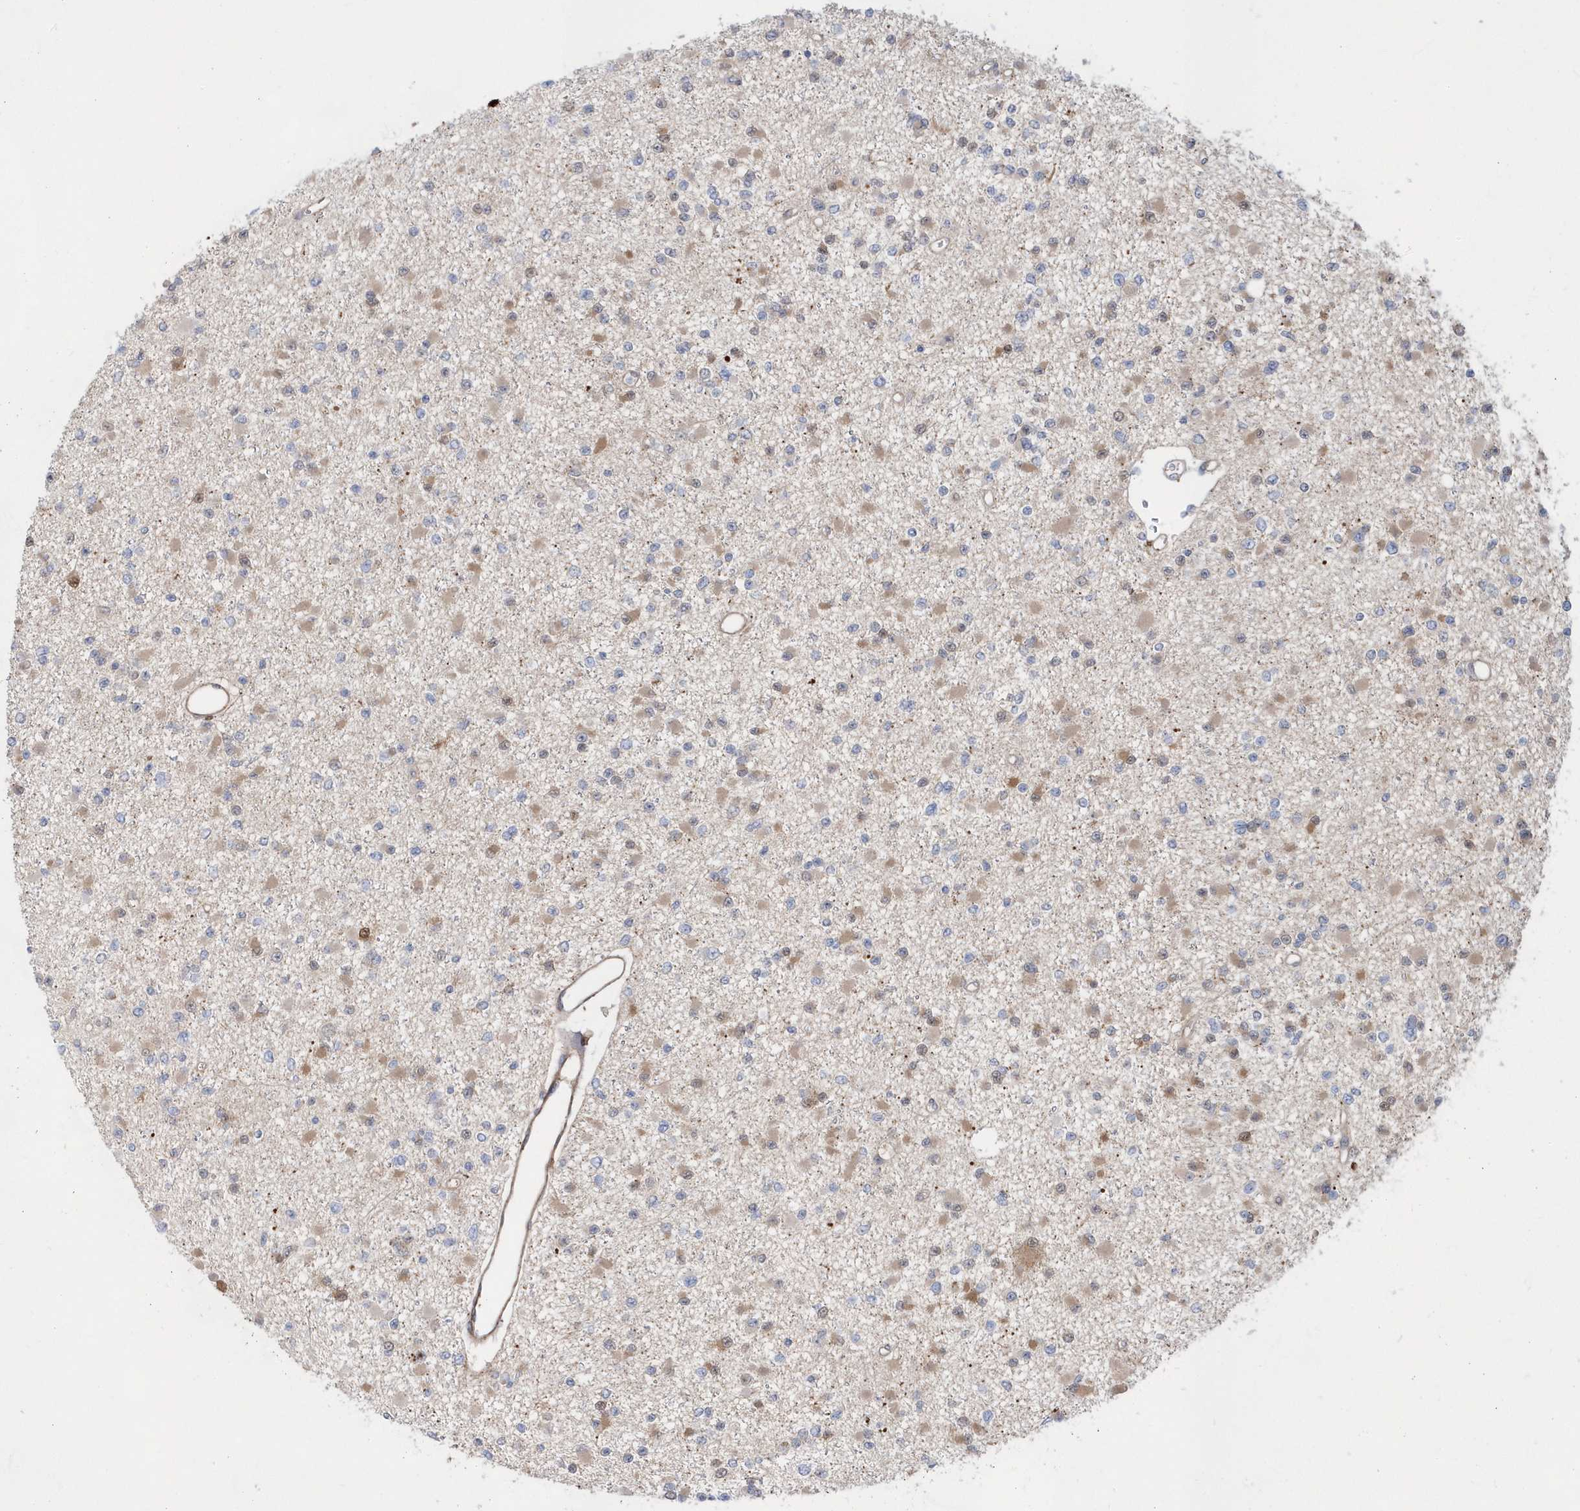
{"staining": {"intensity": "negative", "quantity": "none", "location": "none"}, "tissue": "glioma", "cell_type": "Tumor cells", "image_type": "cancer", "snomed": [{"axis": "morphology", "description": "Glioma, malignant, Low grade"}, {"axis": "topography", "description": "Brain"}], "caption": "IHC micrograph of human glioma stained for a protein (brown), which displays no expression in tumor cells.", "gene": "BDH2", "patient": {"sex": "female", "age": 22}}